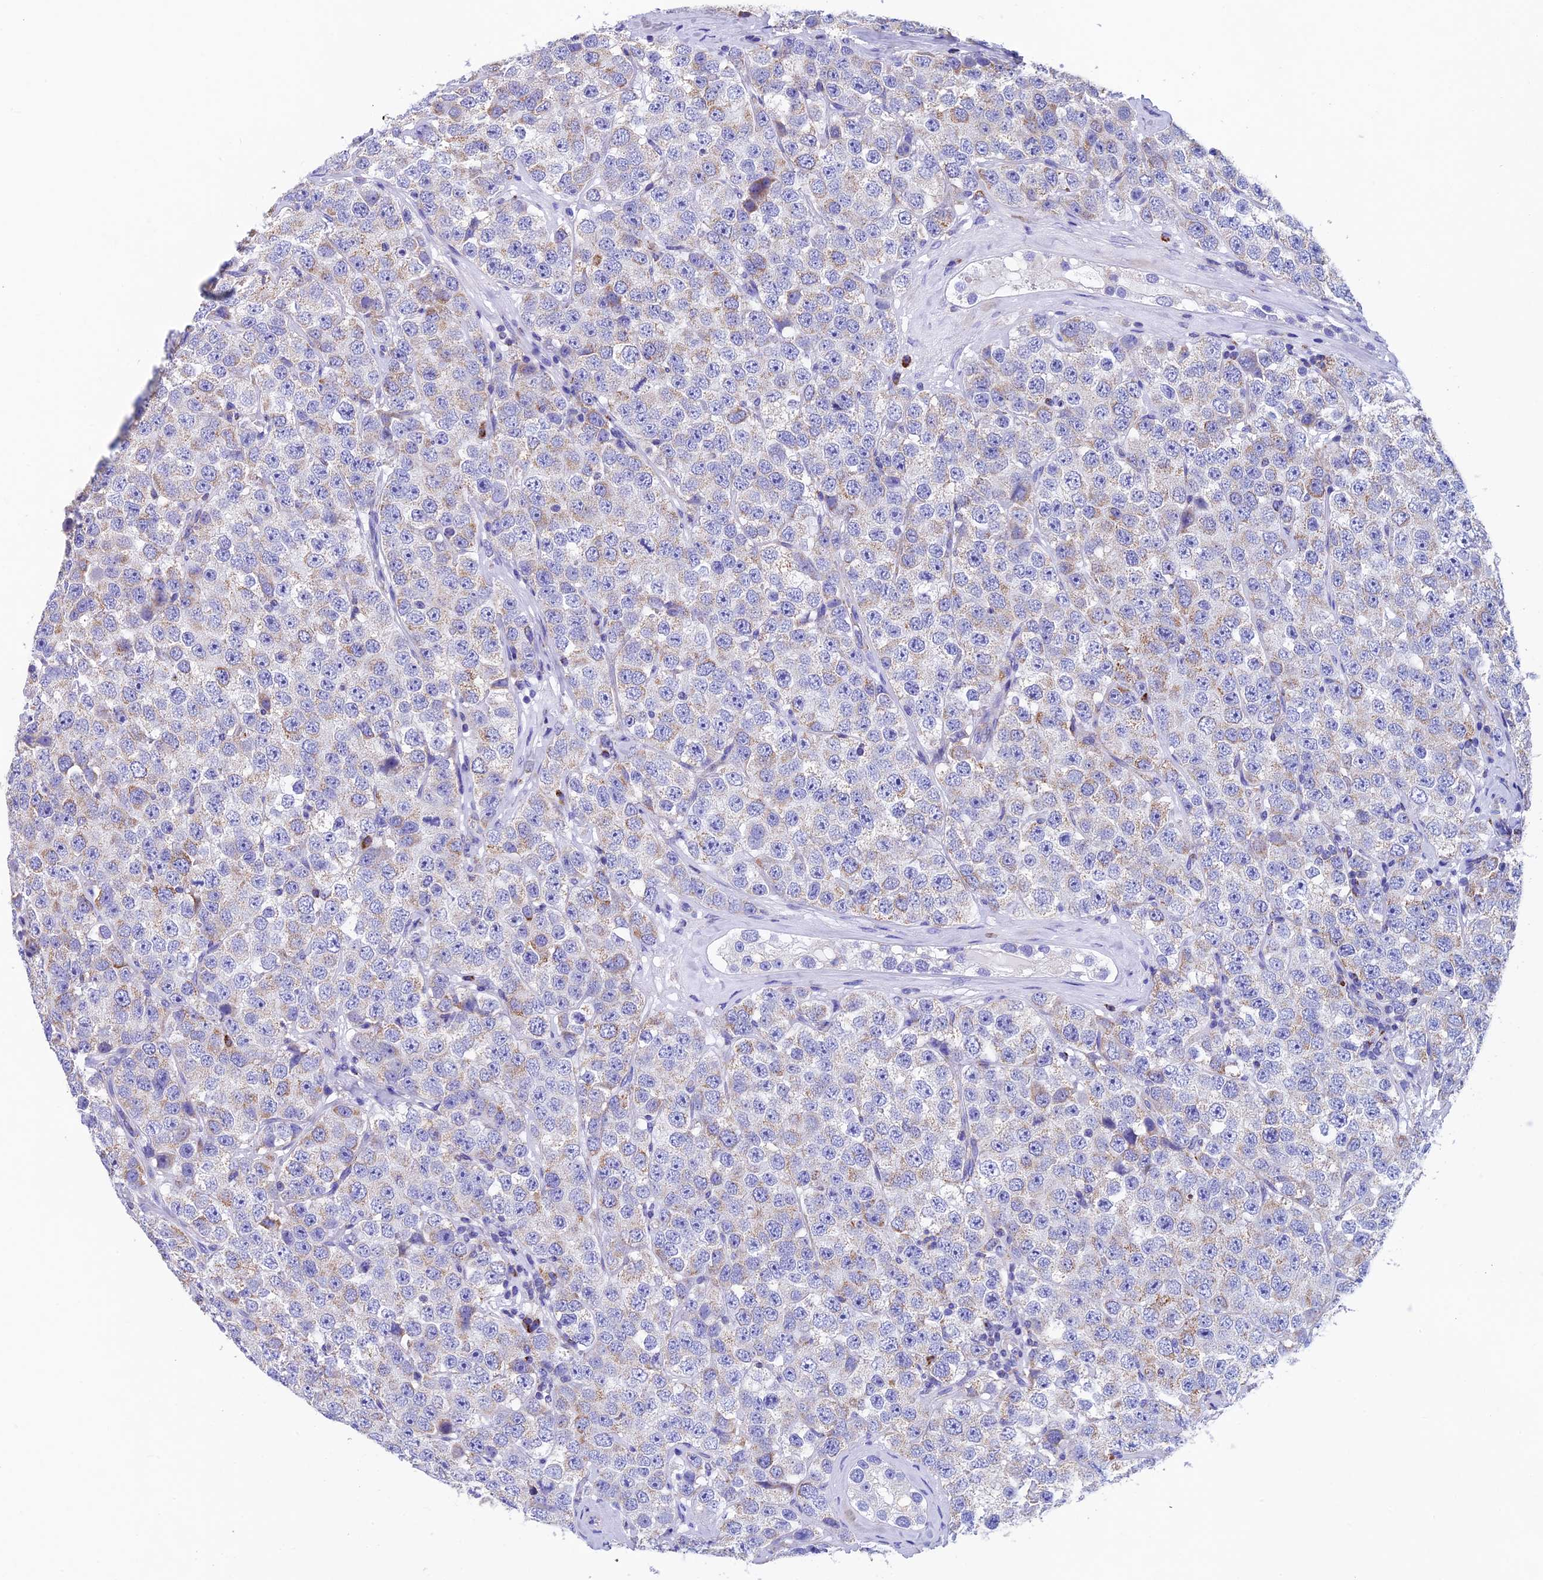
{"staining": {"intensity": "weak", "quantity": "<25%", "location": "cytoplasmic/membranous"}, "tissue": "testis cancer", "cell_type": "Tumor cells", "image_type": "cancer", "snomed": [{"axis": "morphology", "description": "Seminoma, NOS"}, {"axis": "topography", "description": "Testis"}], "caption": "High power microscopy image of an immunohistochemistry (IHC) micrograph of testis cancer, revealing no significant positivity in tumor cells.", "gene": "SLC8B1", "patient": {"sex": "male", "age": 28}}